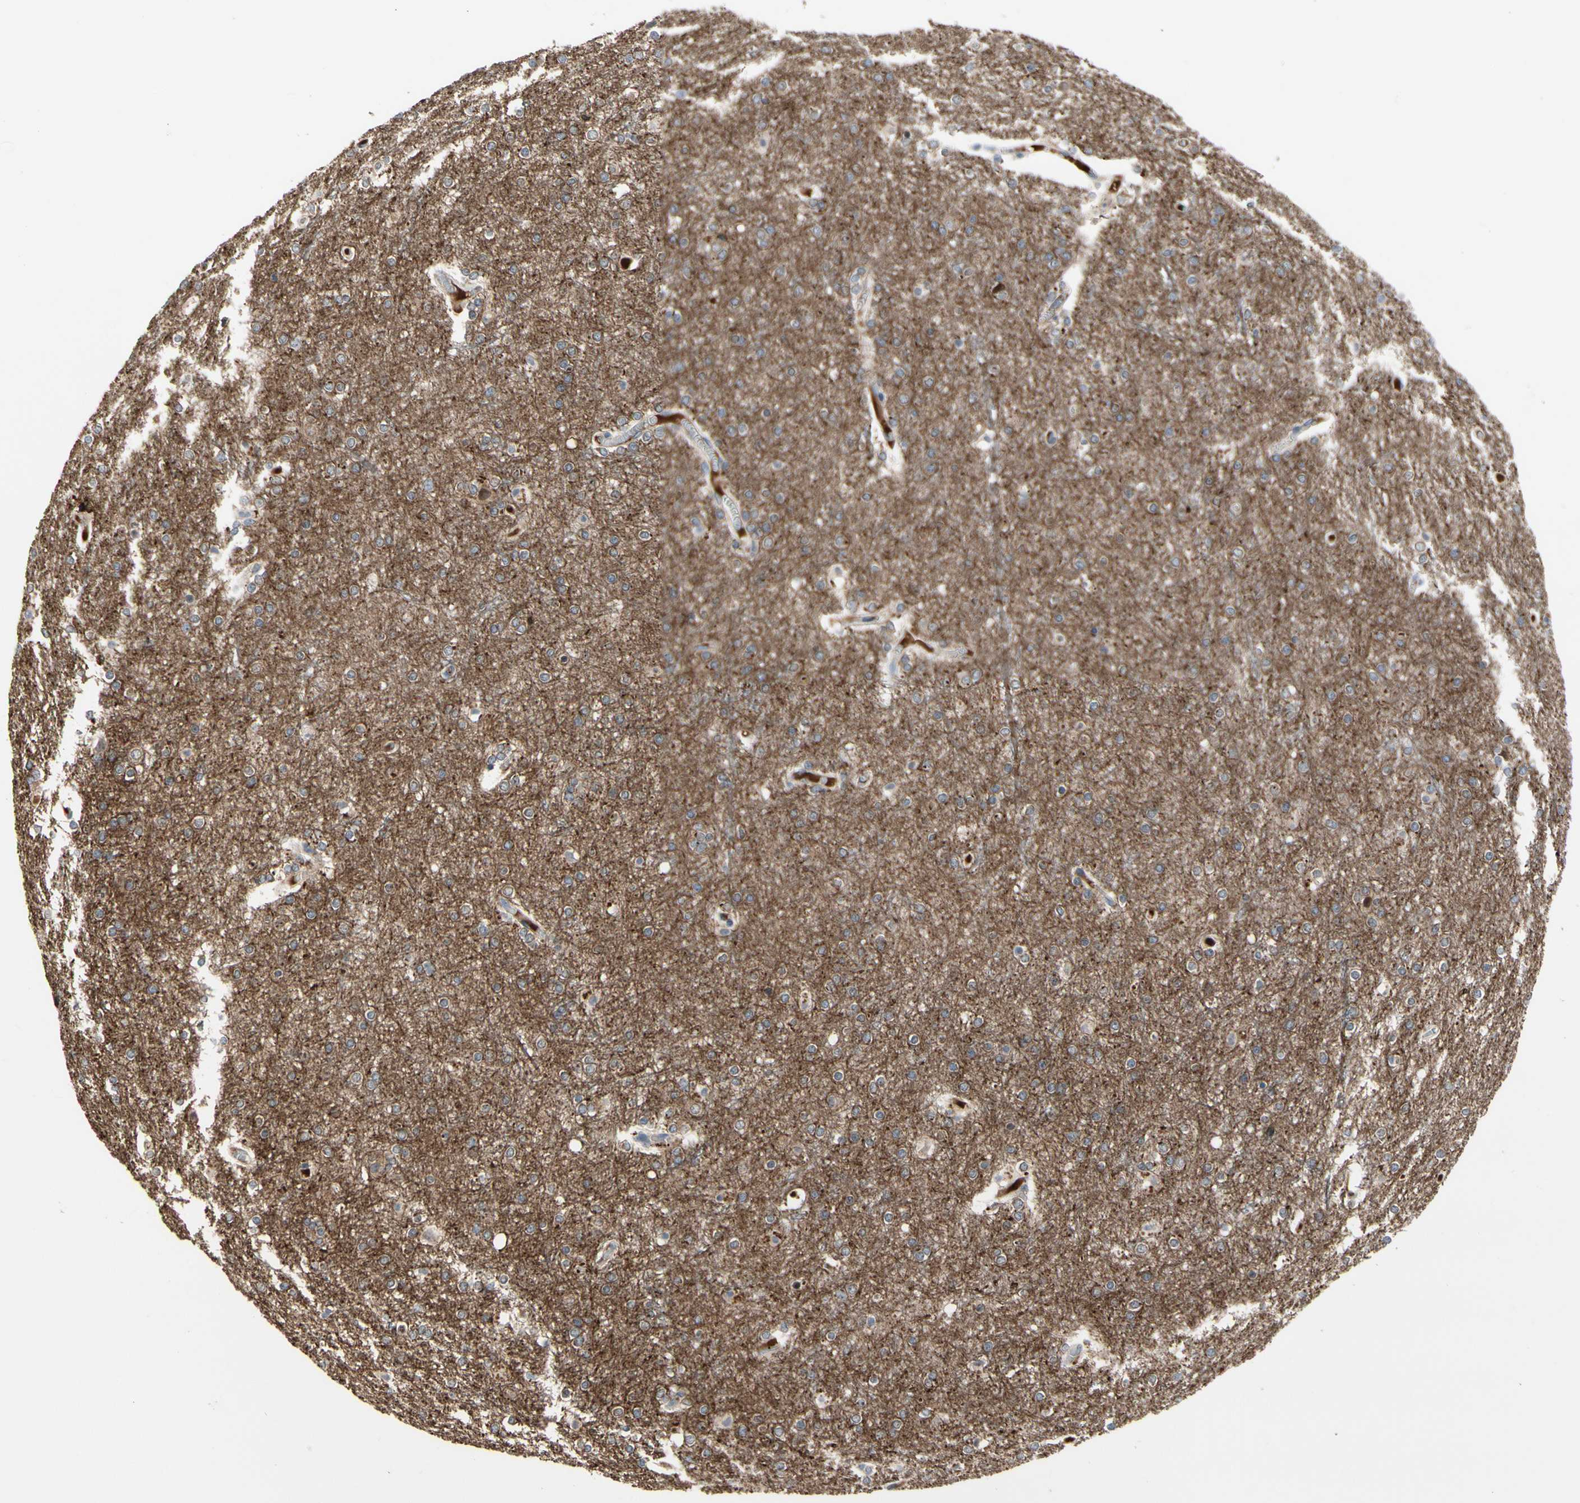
{"staining": {"intensity": "negative", "quantity": "none", "location": "none"}, "tissue": "cerebral cortex", "cell_type": "Endothelial cells", "image_type": "normal", "snomed": [{"axis": "morphology", "description": "Normal tissue, NOS"}, {"axis": "topography", "description": "Cerebral cortex"}], "caption": "The photomicrograph shows no staining of endothelial cells in normal cerebral cortex. The staining is performed using DAB brown chromogen with nuclei counter-stained in using hematoxylin.", "gene": "SNX29", "patient": {"sex": "female", "age": 54}}